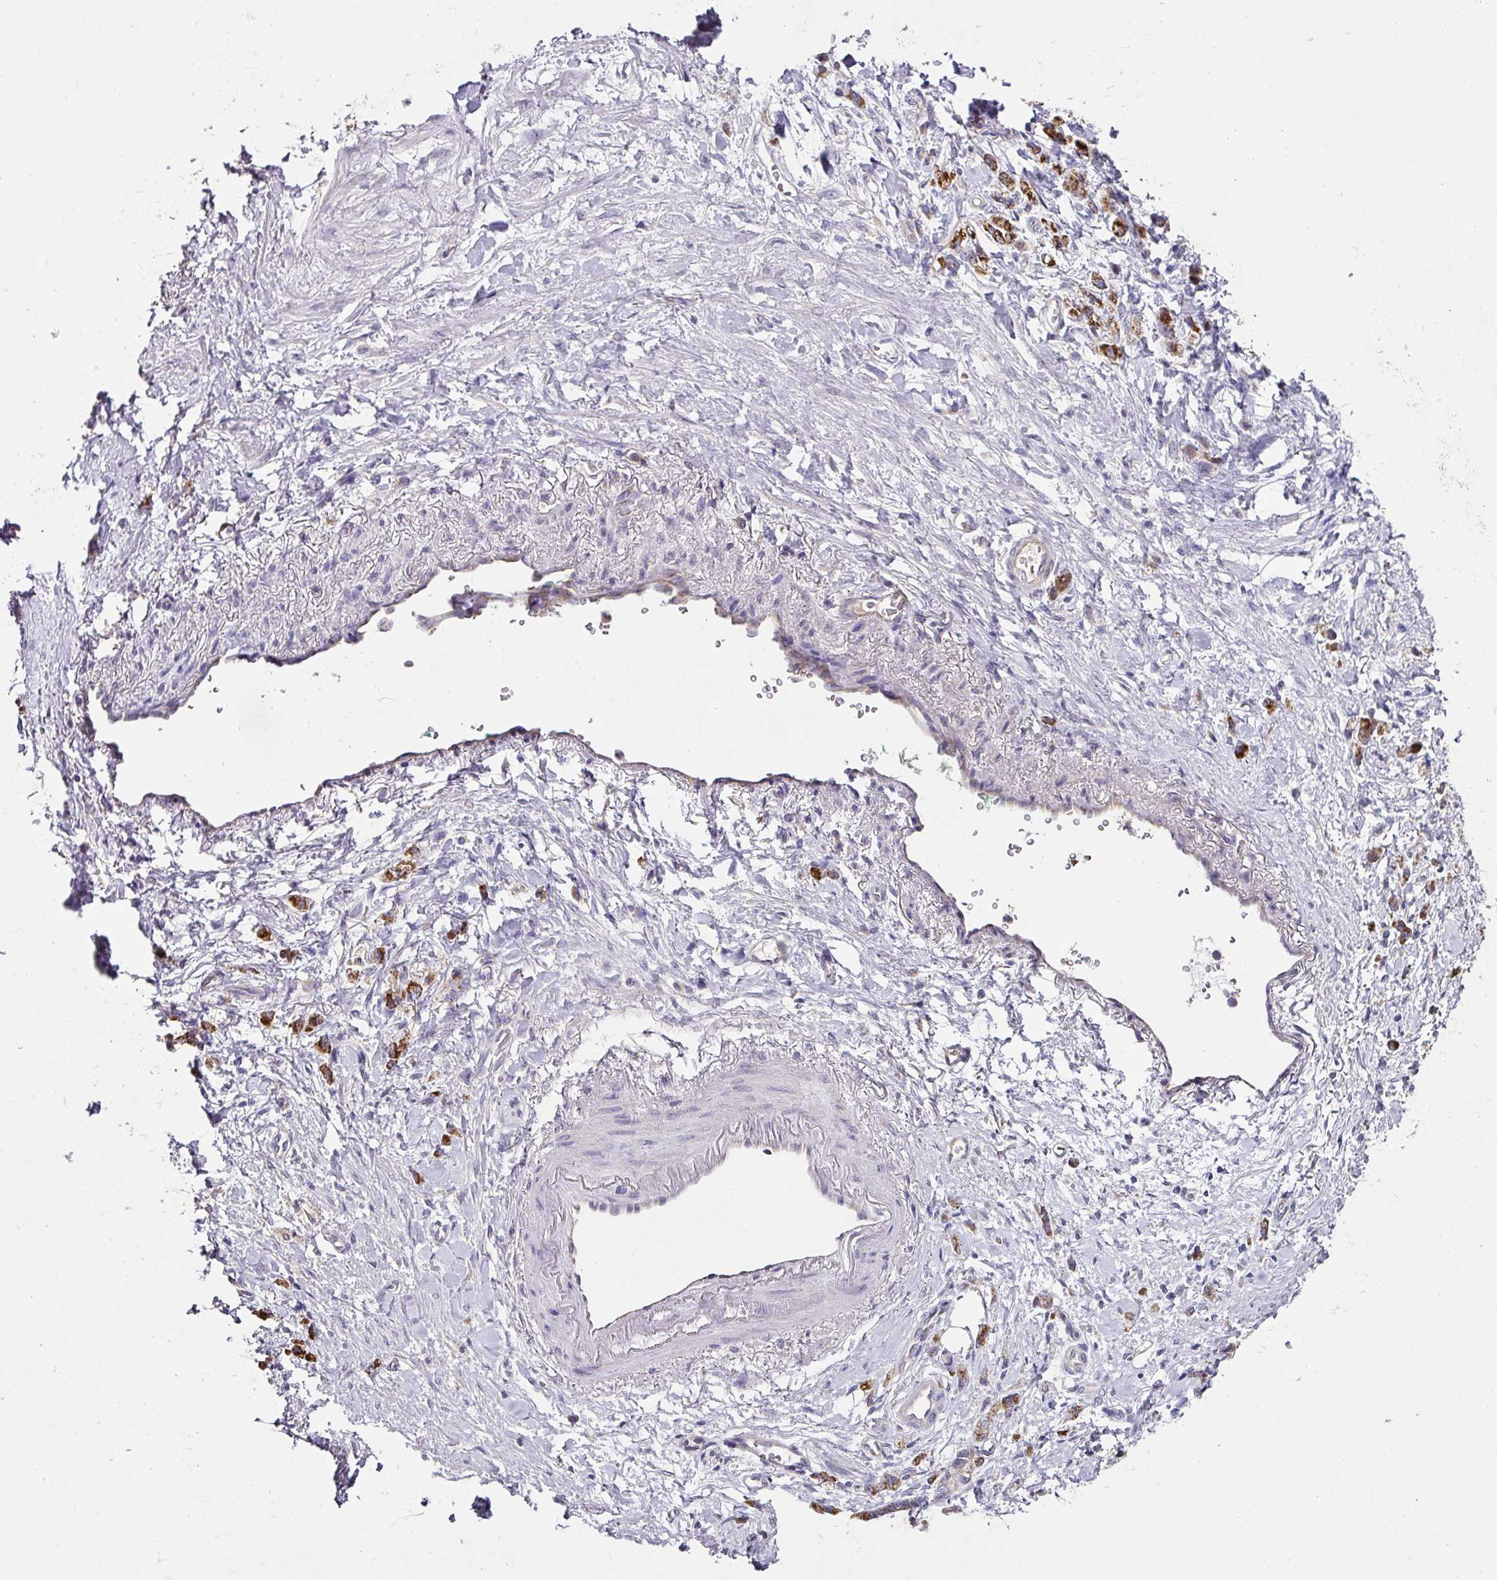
{"staining": {"intensity": "strong", "quantity": ">75%", "location": "cytoplasmic/membranous"}, "tissue": "stomach cancer", "cell_type": "Tumor cells", "image_type": "cancer", "snomed": [{"axis": "morphology", "description": "Adenocarcinoma, NOS"}, {"axis": "topography", "description": "Stomach"}], "caption": "Stomach cancer (adenocarcinoma) stained with a brown dye displays strong cytoplasmic/membranous positive positivity in approximately >75% of tumor cells.", "gene": "SKIC2", "patient": {"sex": "male", "age": 77}}